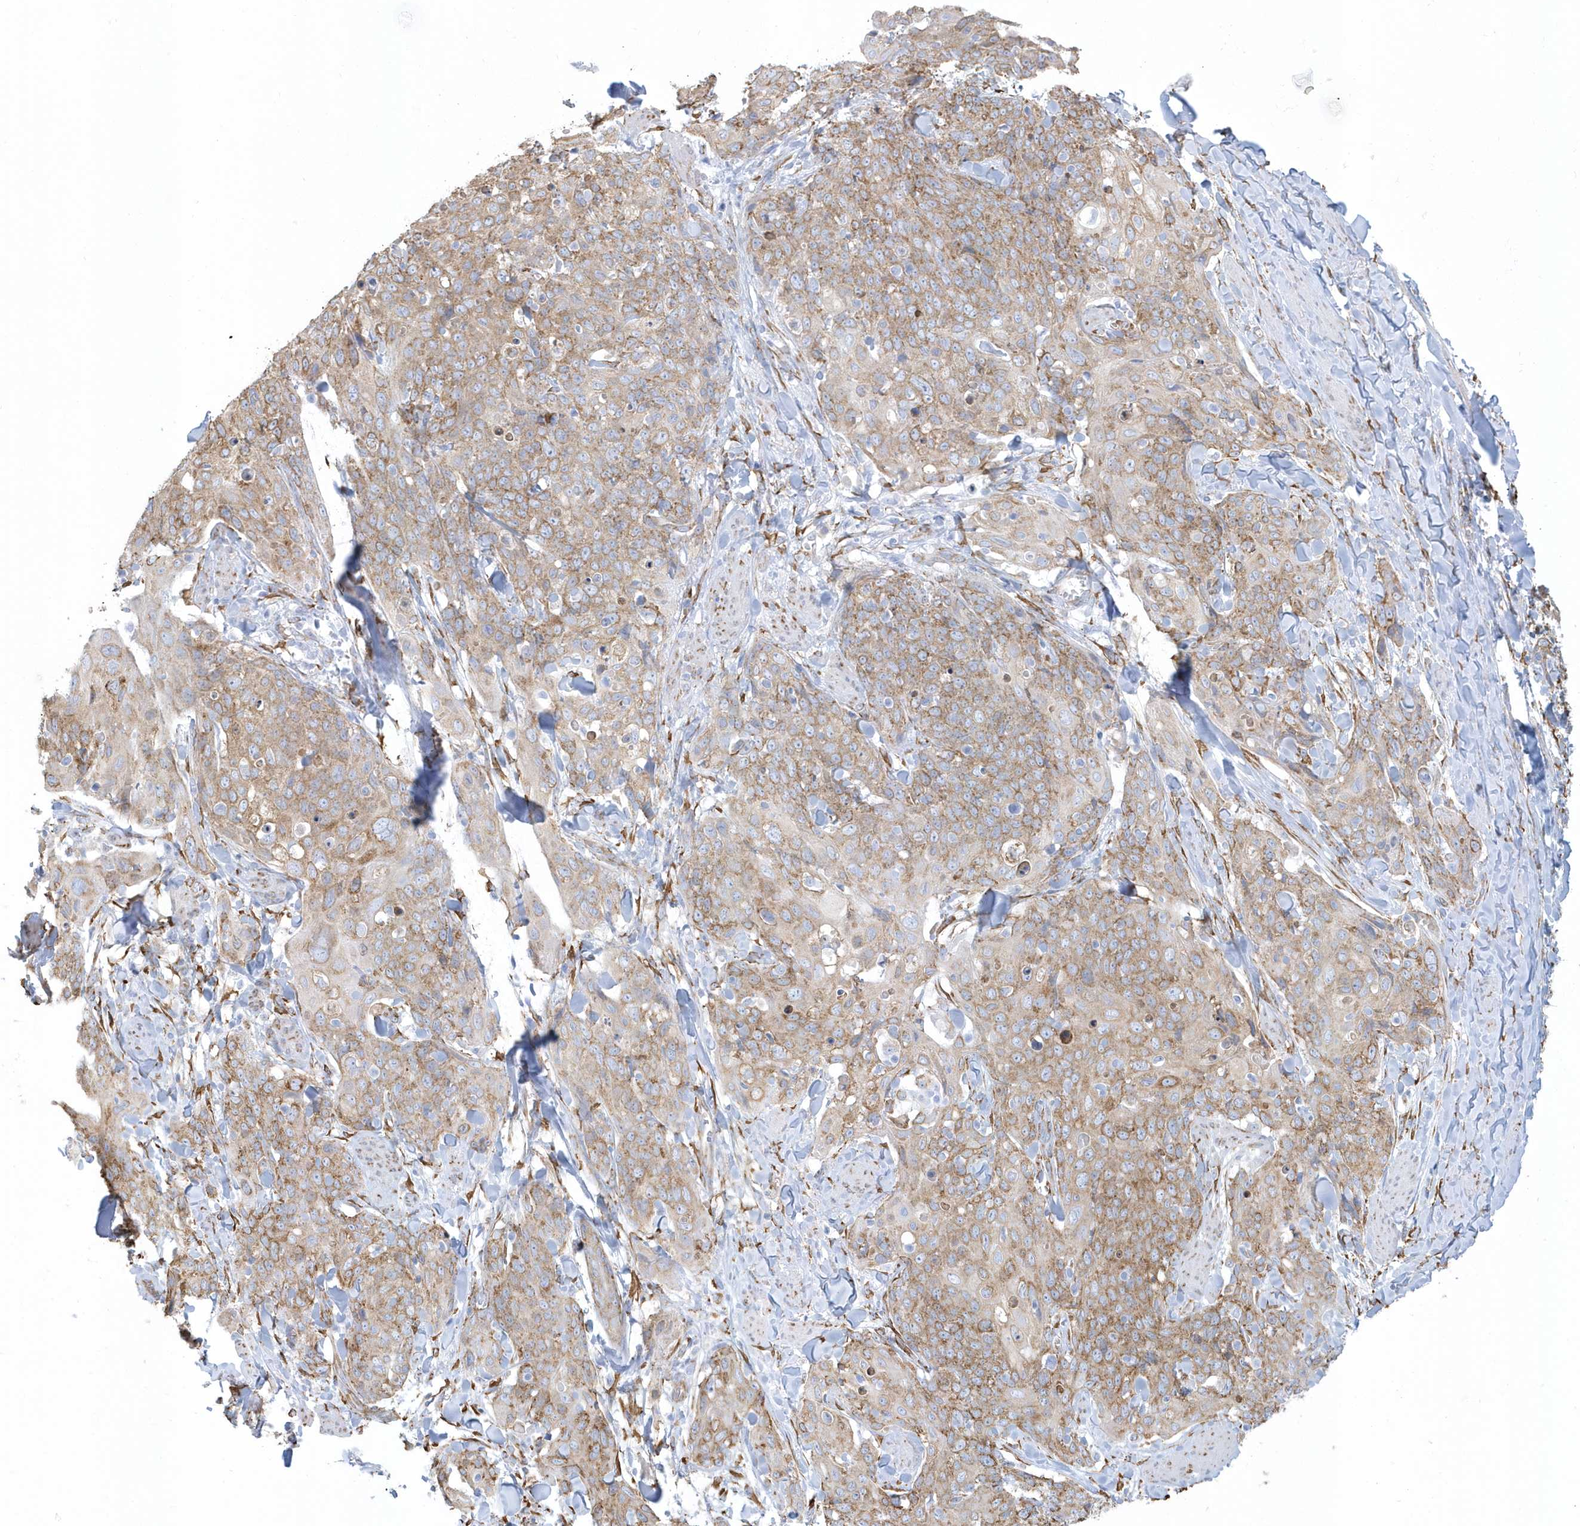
{"staining": {"intensity": "moderate", "quantity": "25%-75%", "location": "cytoplasmic/membranous"}, "tissue": "skin cancer", "cell_type": "Tumor cells", "image_type": "cancer", "snomed": [{"axis": "morphology", "description": "Squamous cell carcinoma, NOS"}, {"axis": "topography", "description": "Skin"}, {"axis": "topography", "description": "Vulva"}], "caption": "A brown stain highlights moderate cytoplasmic/membranous staining of a protein in human skin cancer tumor cells.", "gene": "DCAF1", "patient": {"sex": "female", "age": 85}}